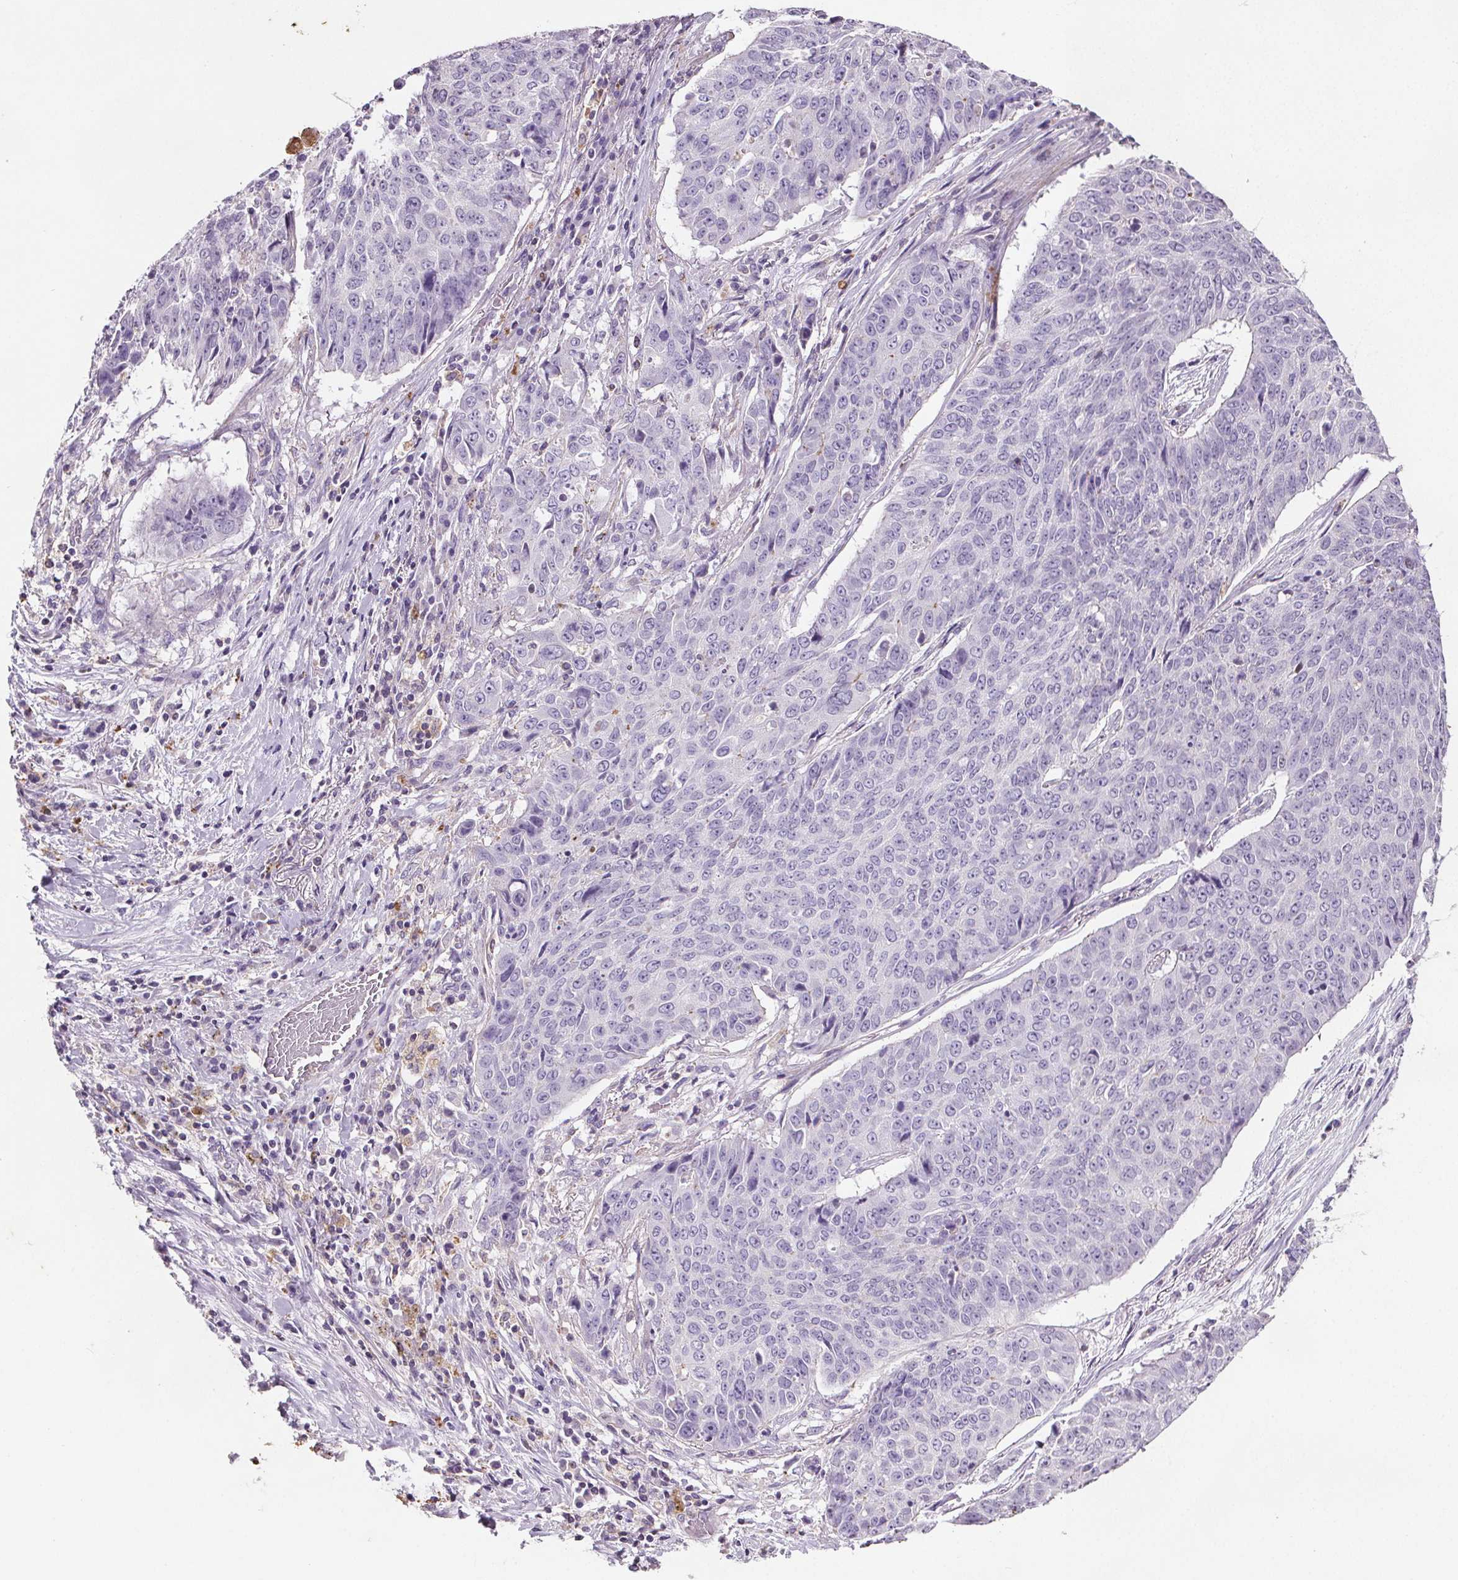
{"staining": {"intensity": "negative", "quantity": "none", "location": "none"}, "tissue": "lung cancer", "cell_type": "Tumor cells", "image_type": "cancer", "snomed": [{"axis": "morphology", "description": "Normal tissue, NOS"}, {"axis": "morphology", "description": "Squamous cell carcinoma, NOS"}, {"axis": "topography", "description": "Bronchus"}, {"axis": "topography", "description": "Lung"}], "caption": "An IHC image of lung cancer (squamous cell carcinoma) is shown. There is no staining in tumor cells of lung cancer (squamous cell carcinoma).", "gene": "C19orf84", "patient": {"sex": "male", "age": 64}}